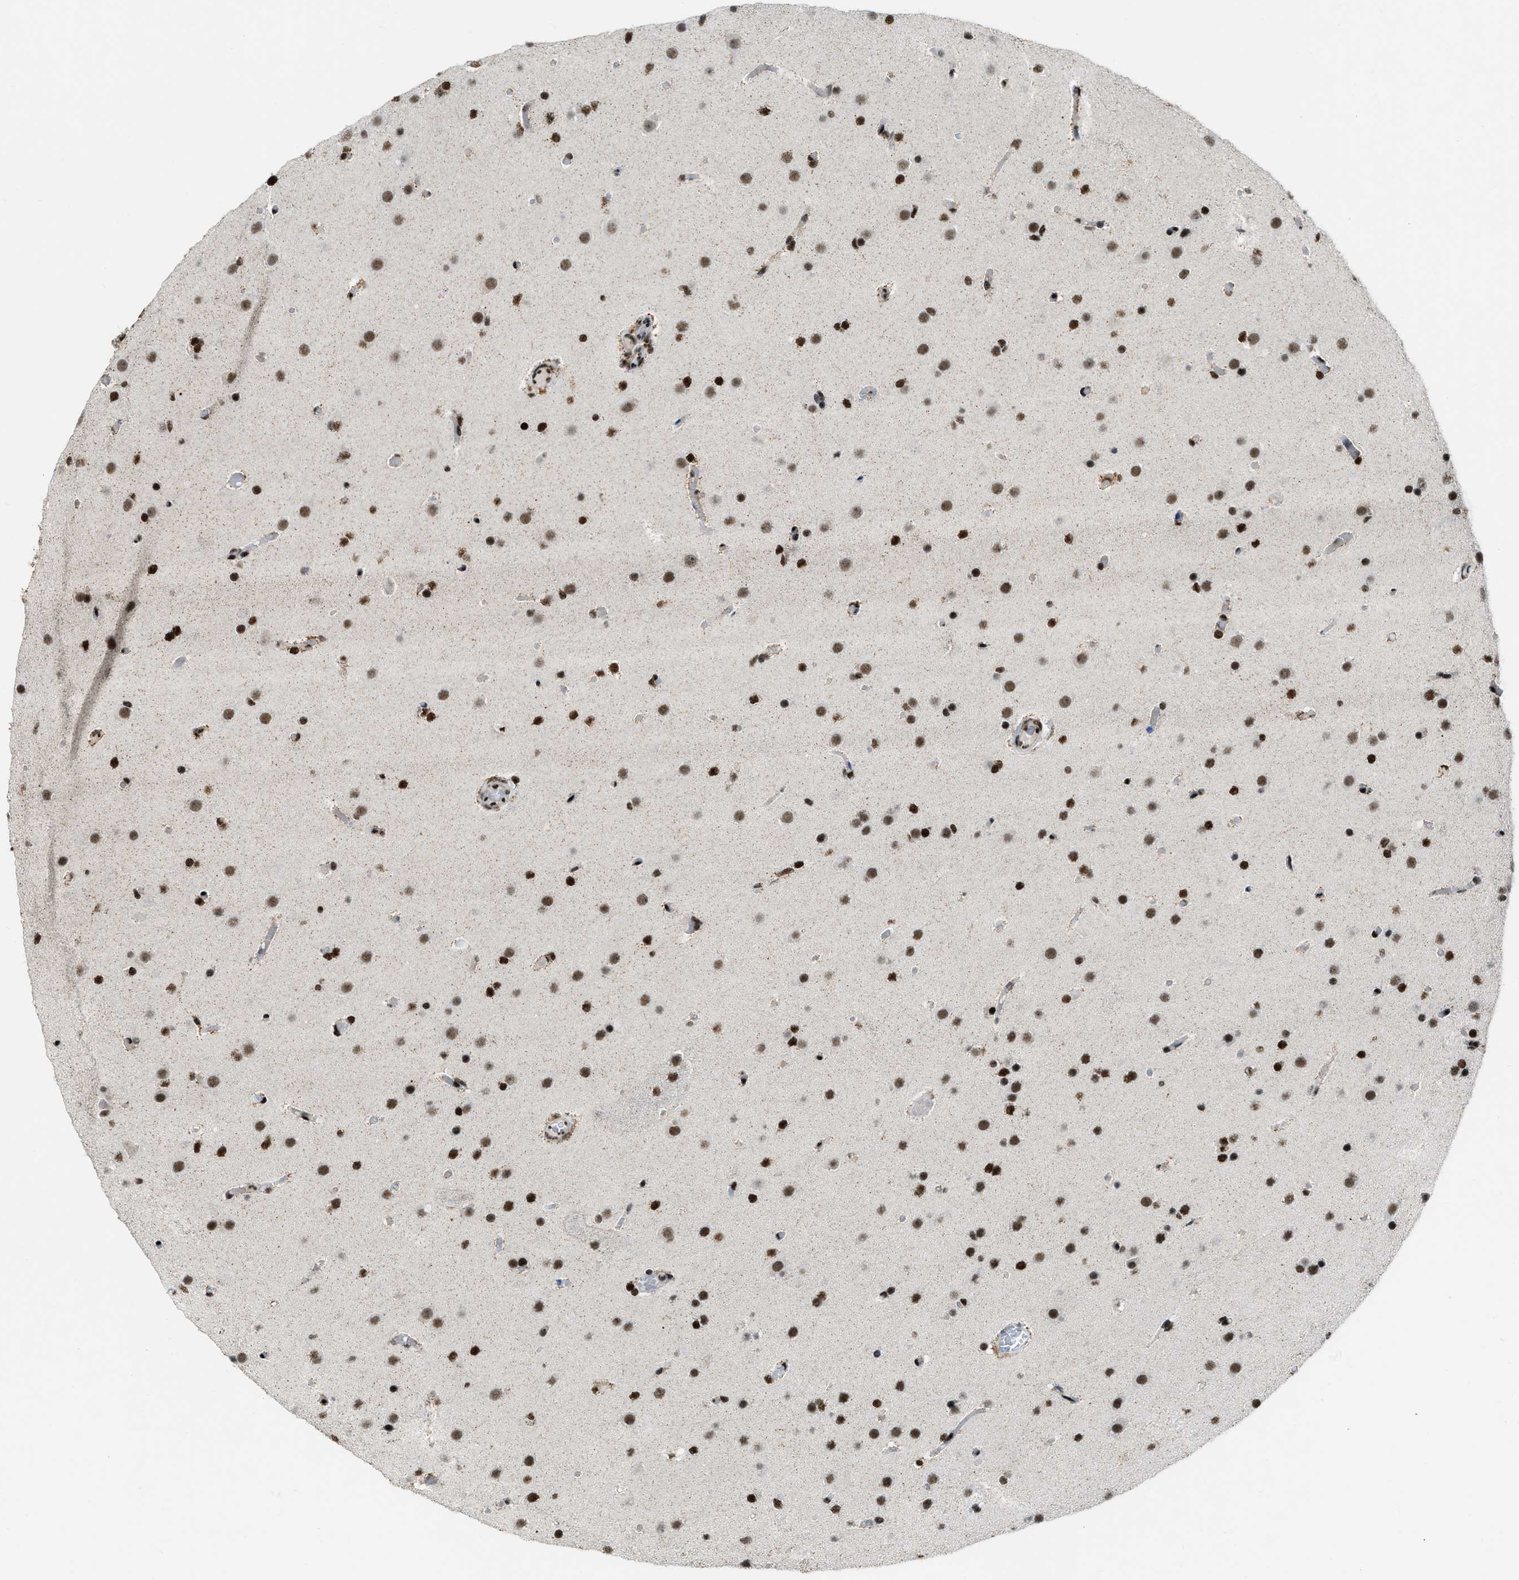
{"staining": {"intensity": "strong", "quantity": ">75%", "location": "nuclear"}, "tissue": "glioma", "cell_type": "Tumor cells", "image_type": "cancer", "snomed": [{"axis": "morphology", "description": "Glioma, malignant, High grade"}, {"axis": "topography", "description": "Cerebral cortex"}], "caption": "Human malignant glioma (high-grade) stained with a protein marker demonstrates strong staining in tumor cells.", "gene": "NUMA1", "patient": {"sex": "female", "age": 36}}